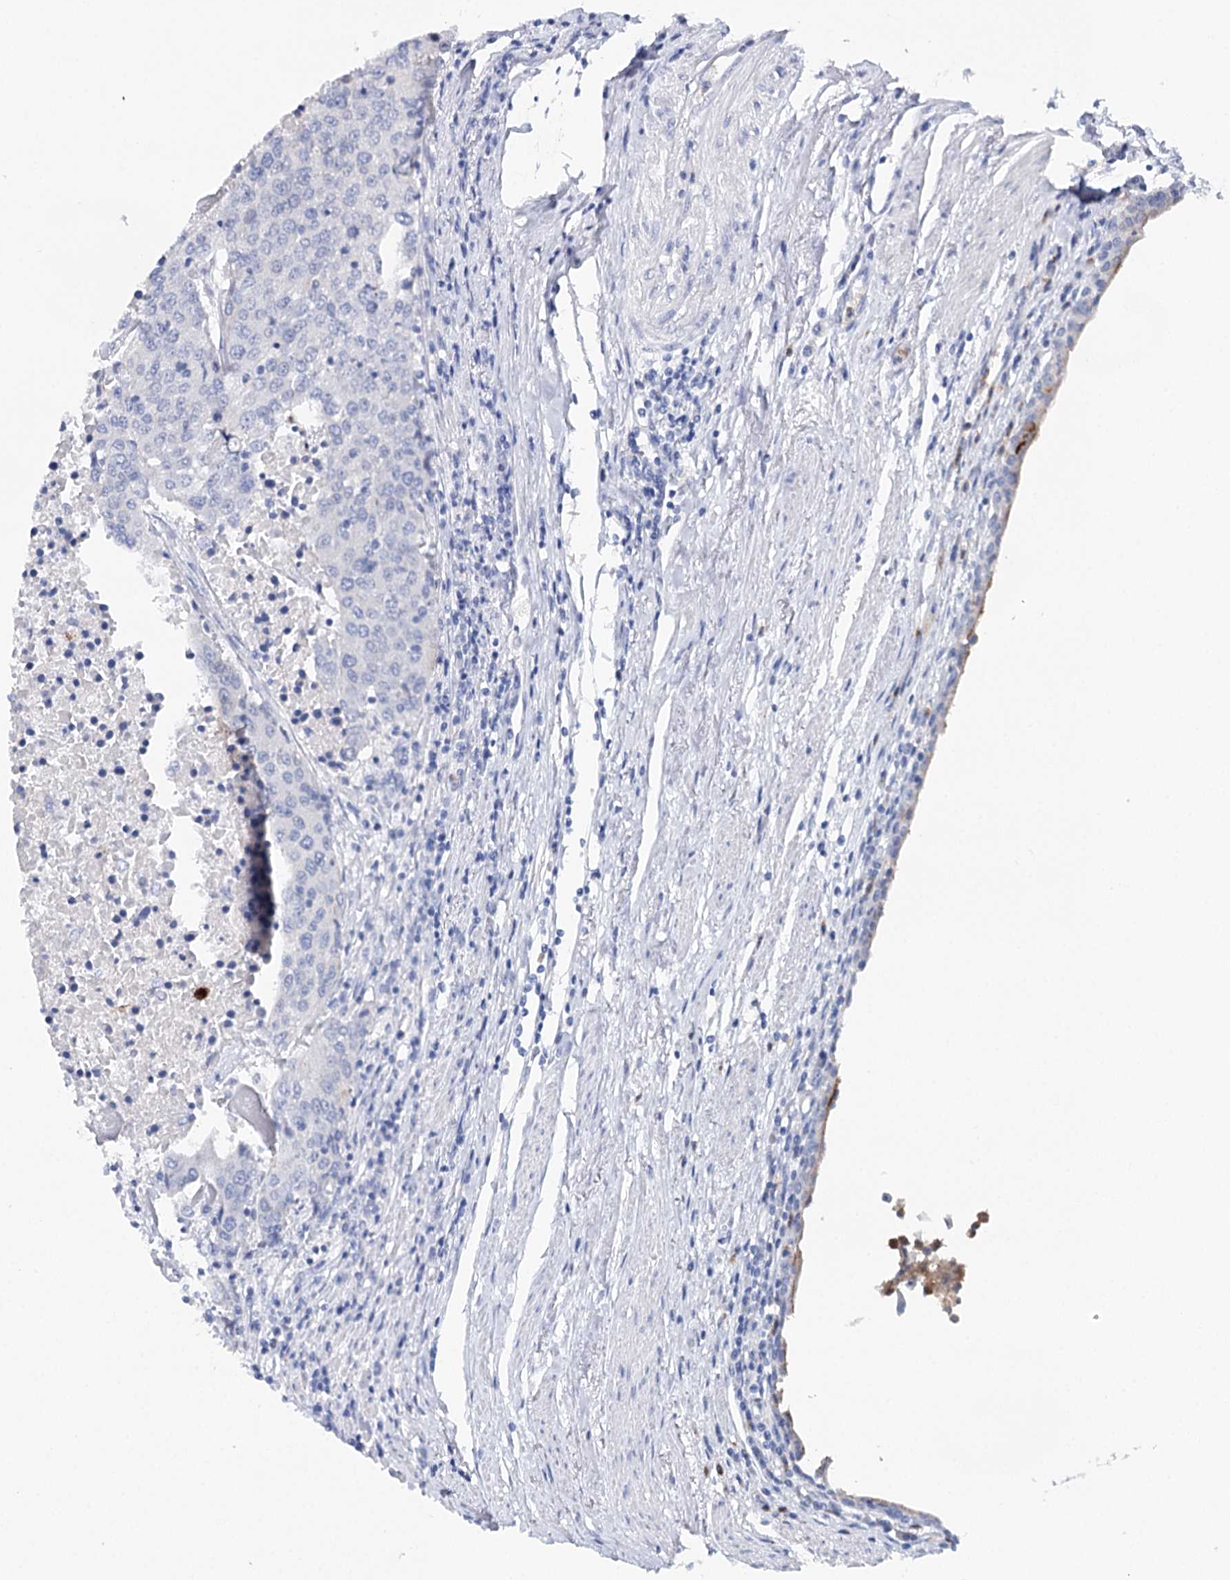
{"staining": {"intensity": "negative", "quantity": "none", "location": "none"}, "tissue": "urothelial cancer", "cell_type": "Tumor cells", "image_type": "cancer", "snomed": [{"axis": "morphology", "description": "Urothelial carcinoma, High grade"}, {"axis": "topography", "description": "Urinary bladder"}], "caption": "Human high-grade urothelial carcinoma stained for a protein using IHC displays no positivity in tumor cells.", "gene": "CEACAM8", "patient": {"sex": "female", "age": 85}}